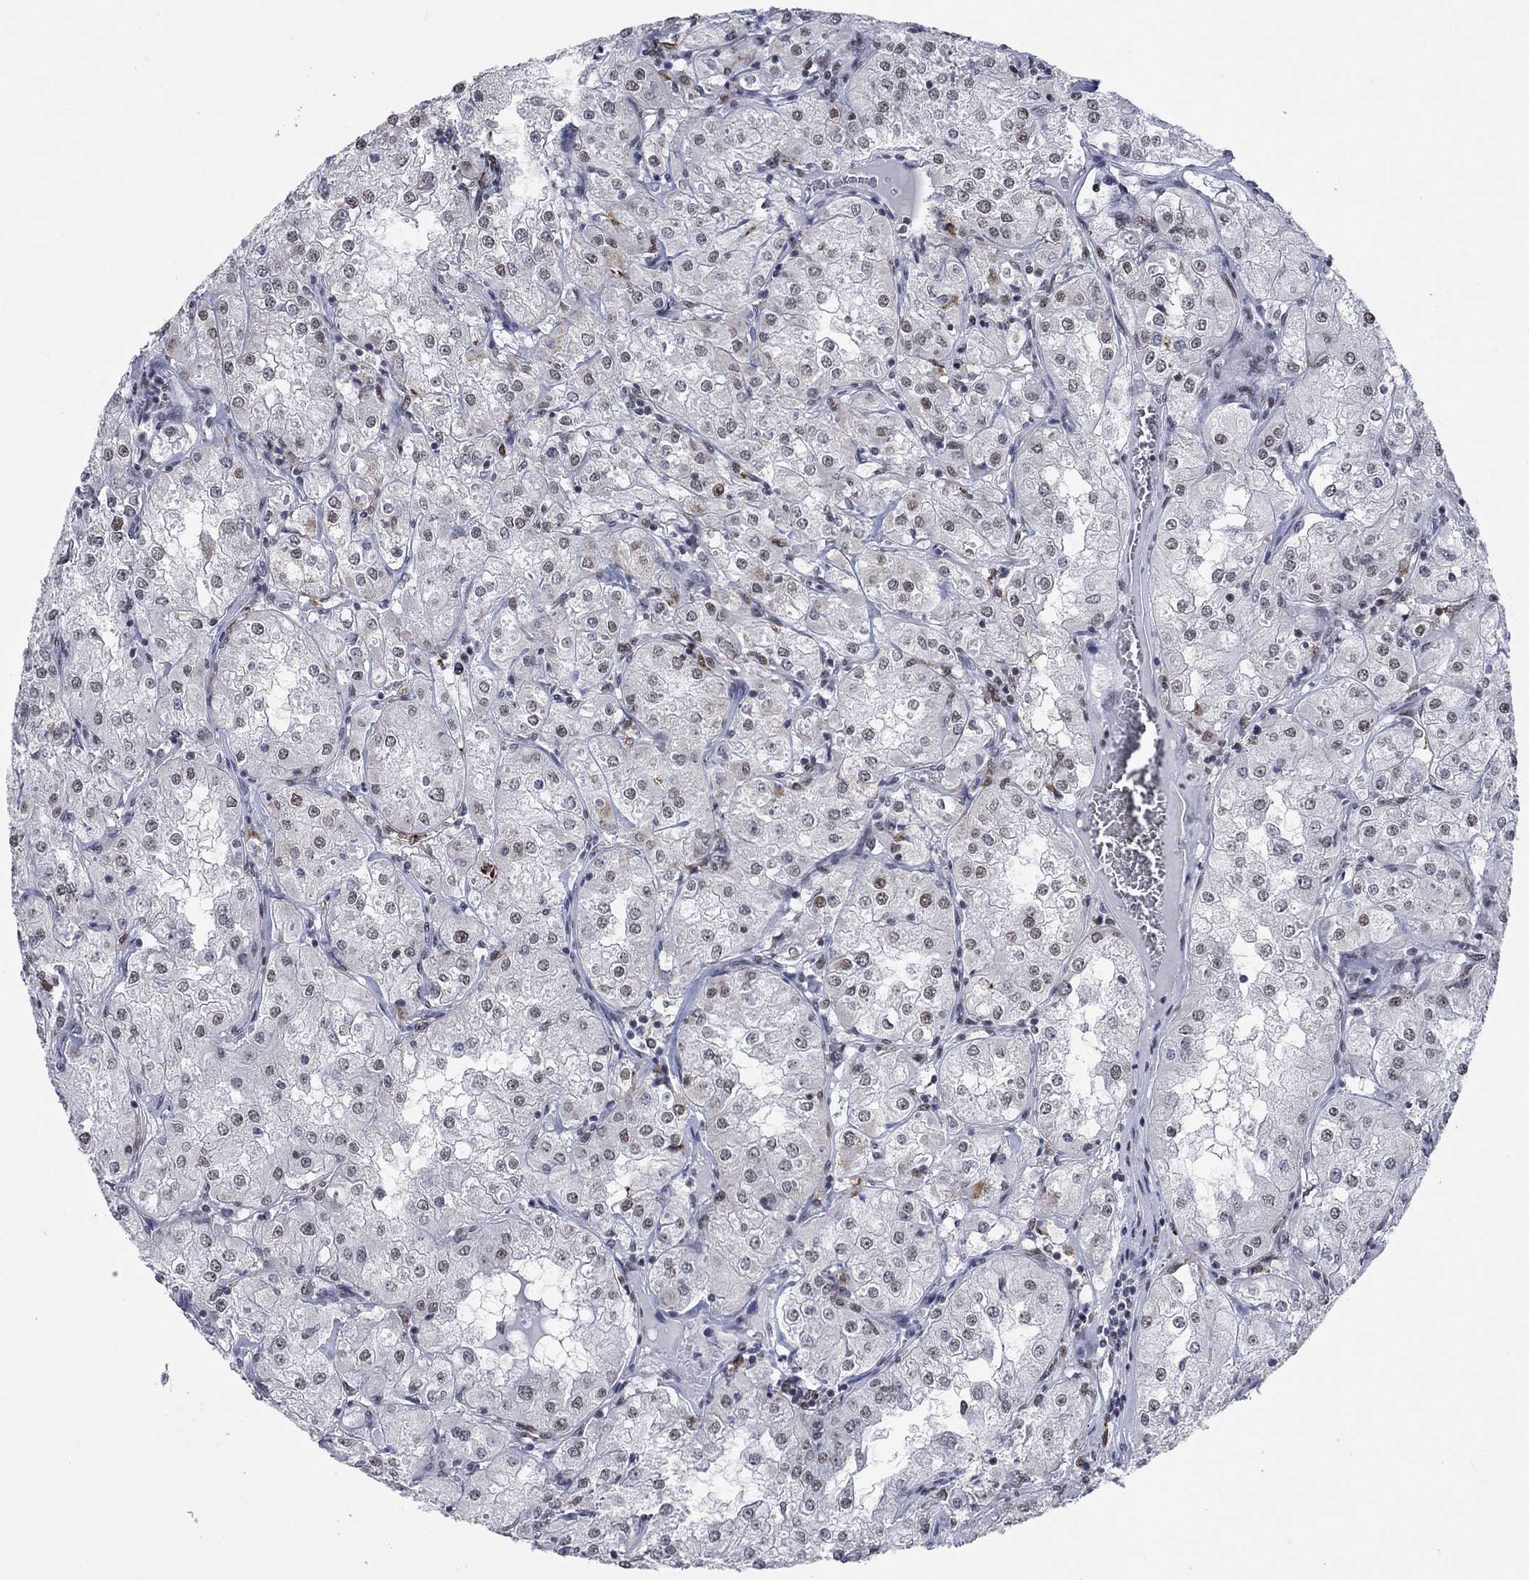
{"staining": {"intensity": "moderate", "quantity": "<25%", "location": "nuclear"}, "tissue": "renal cancer", "cell_type": "Tumor cells", "image_type": "cancer", "snomed": [{"axis": "morphology", "description": "Adenocarcinoma, NOS"}, {"axis": "topography", "description": "Kidney"}], "caption": "This is a photomicrograph of immunohistochemistry (IHC) staining of renal cancer, which shows moderate positivity in the nuclear of tumor cells.", "gene": "HCFC1", "patient": {"sex": "male", "age": 77}}